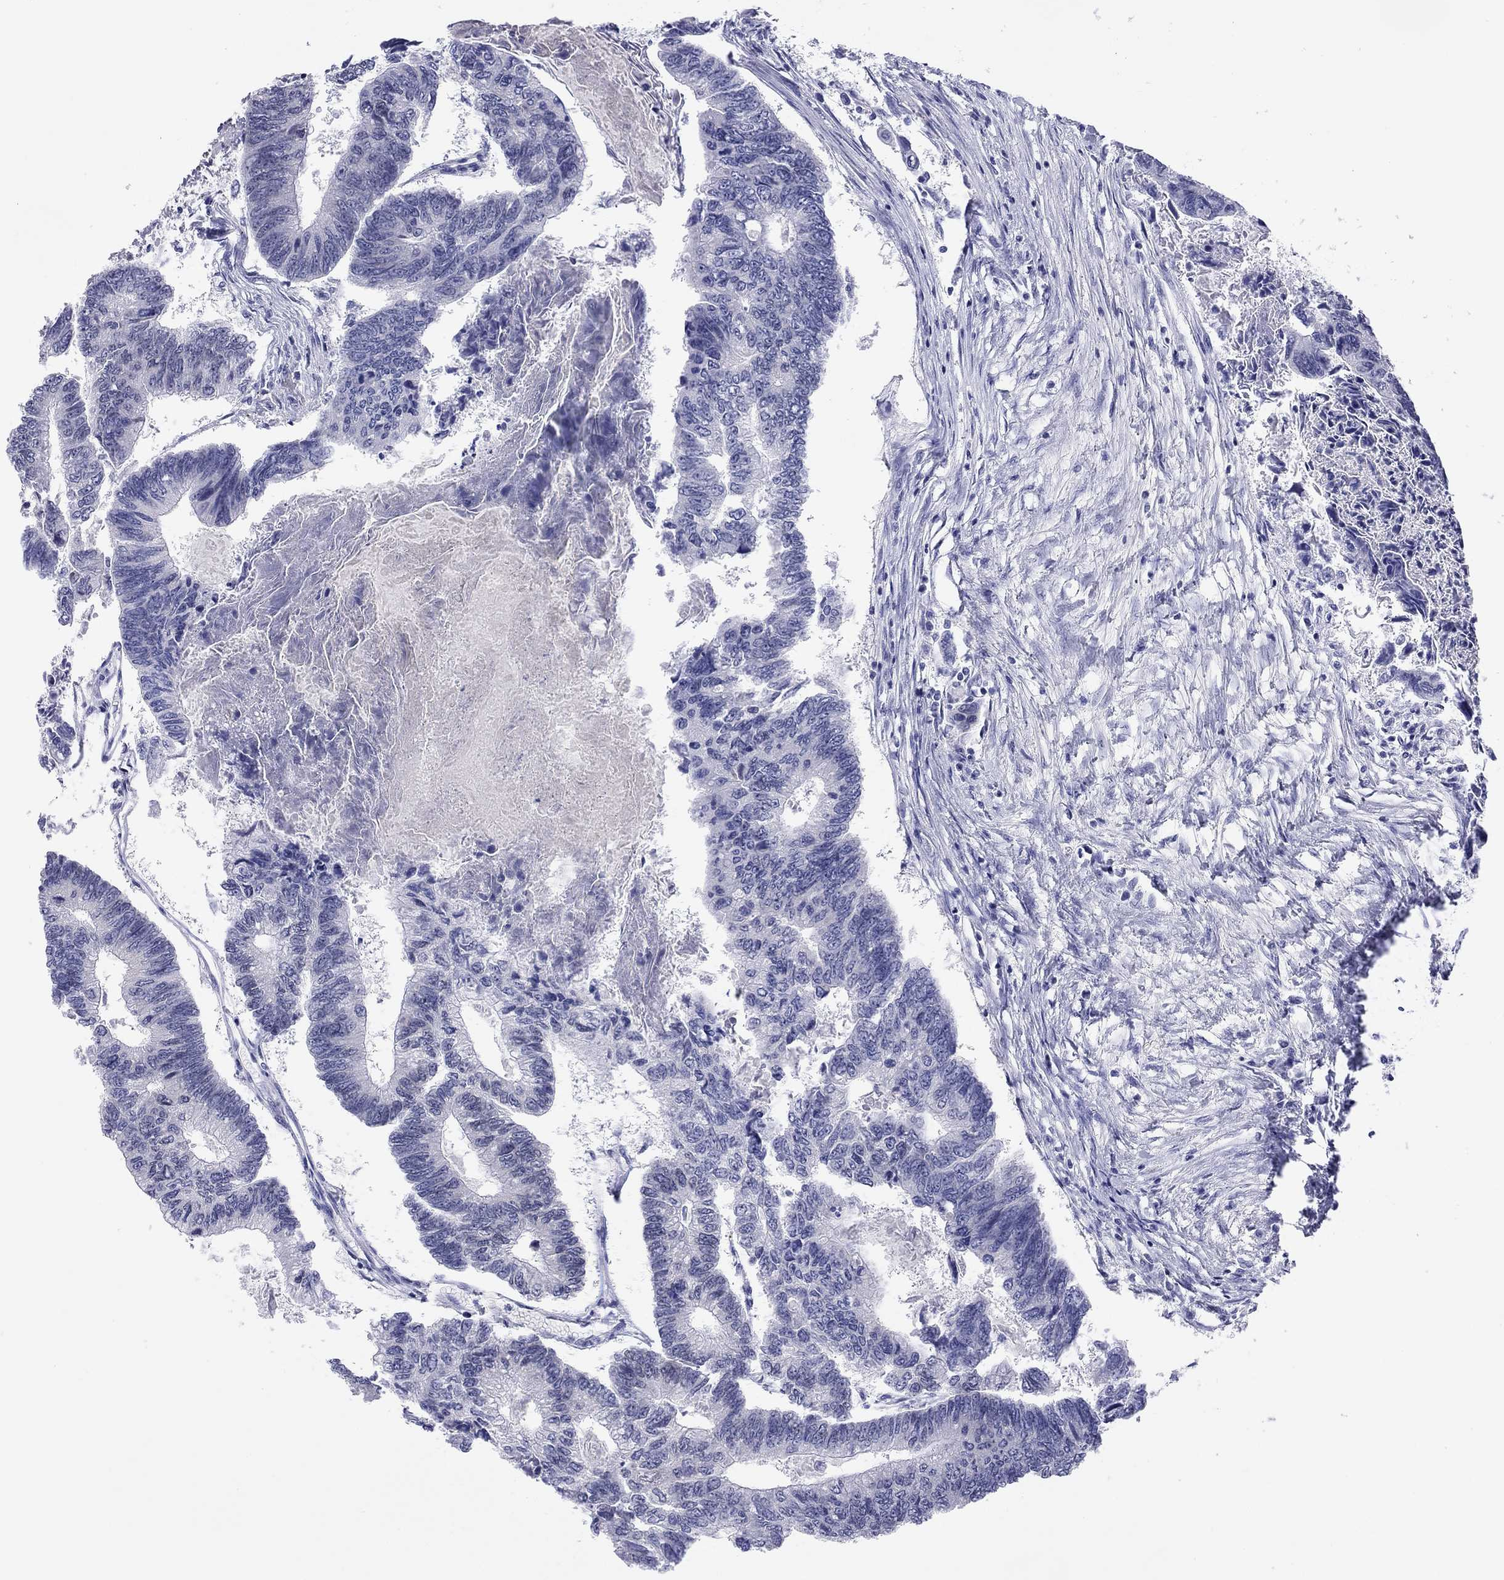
{"staining": {"intensity": "negative", "quantity": "none", "location": "none"}, "tissue": "colorectal cancer", "cell_type": "Tumor cells", "image_type": "cancer", "snomed": [{"axis": "morphology", "description": "Adenocarcinoma, NOS"}, {"axis": "topography", "description": "Colon"}], "caption": "An image of human adenocarcinoma (colorectal) is negative for staining in tumor cells. The staining is performed using DAB (3,3'-diaminobenzidine) brown chromogen with nuclei counter-stained in using hematoxylin.", "gene": "ARMC12", "patient": {"sex": "female", "age": 65}}